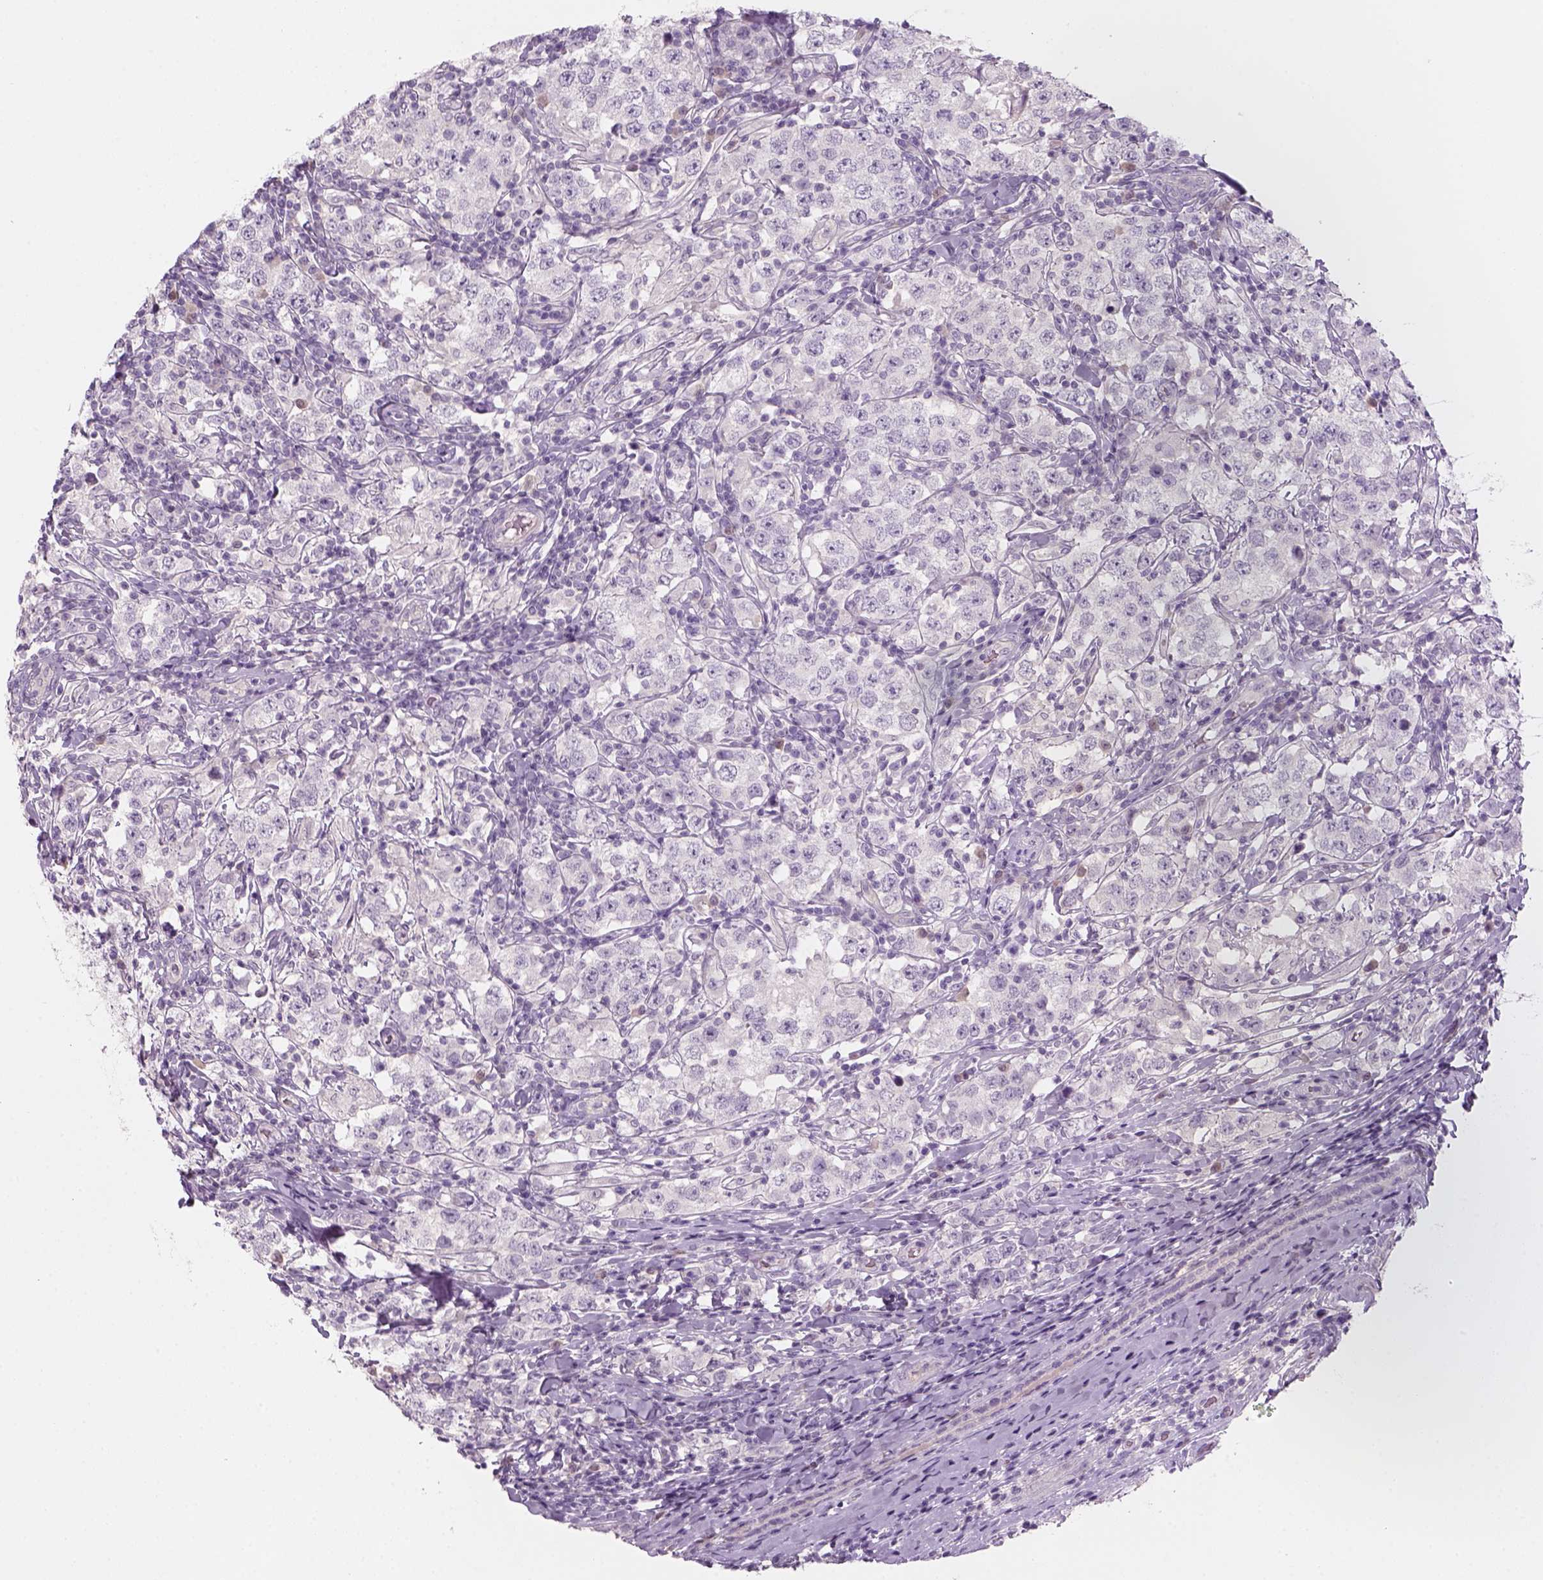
{"staining": {"intensity": "negative", "quantity": "none", "location": "none"}, "tissue": "testis cancer", "cell_type": "Tumor cells", "image_type": "cancer", "snomed": [{"axis": "morphology", "description": "Seminoma, NOS"}, {"axis": "morphology", "description": "Carcinoma, Embryonal, NOS"}, {"axis": "topography", "description": "Testis"}], "caption": "Image shows no protein positivity in tumor cells of testis cancer tissue. (Immunohistochemistry, brightfield microscopy, high magnification).", "gene": "KRT25", "patient": {"sex": "male", "age": 41}}